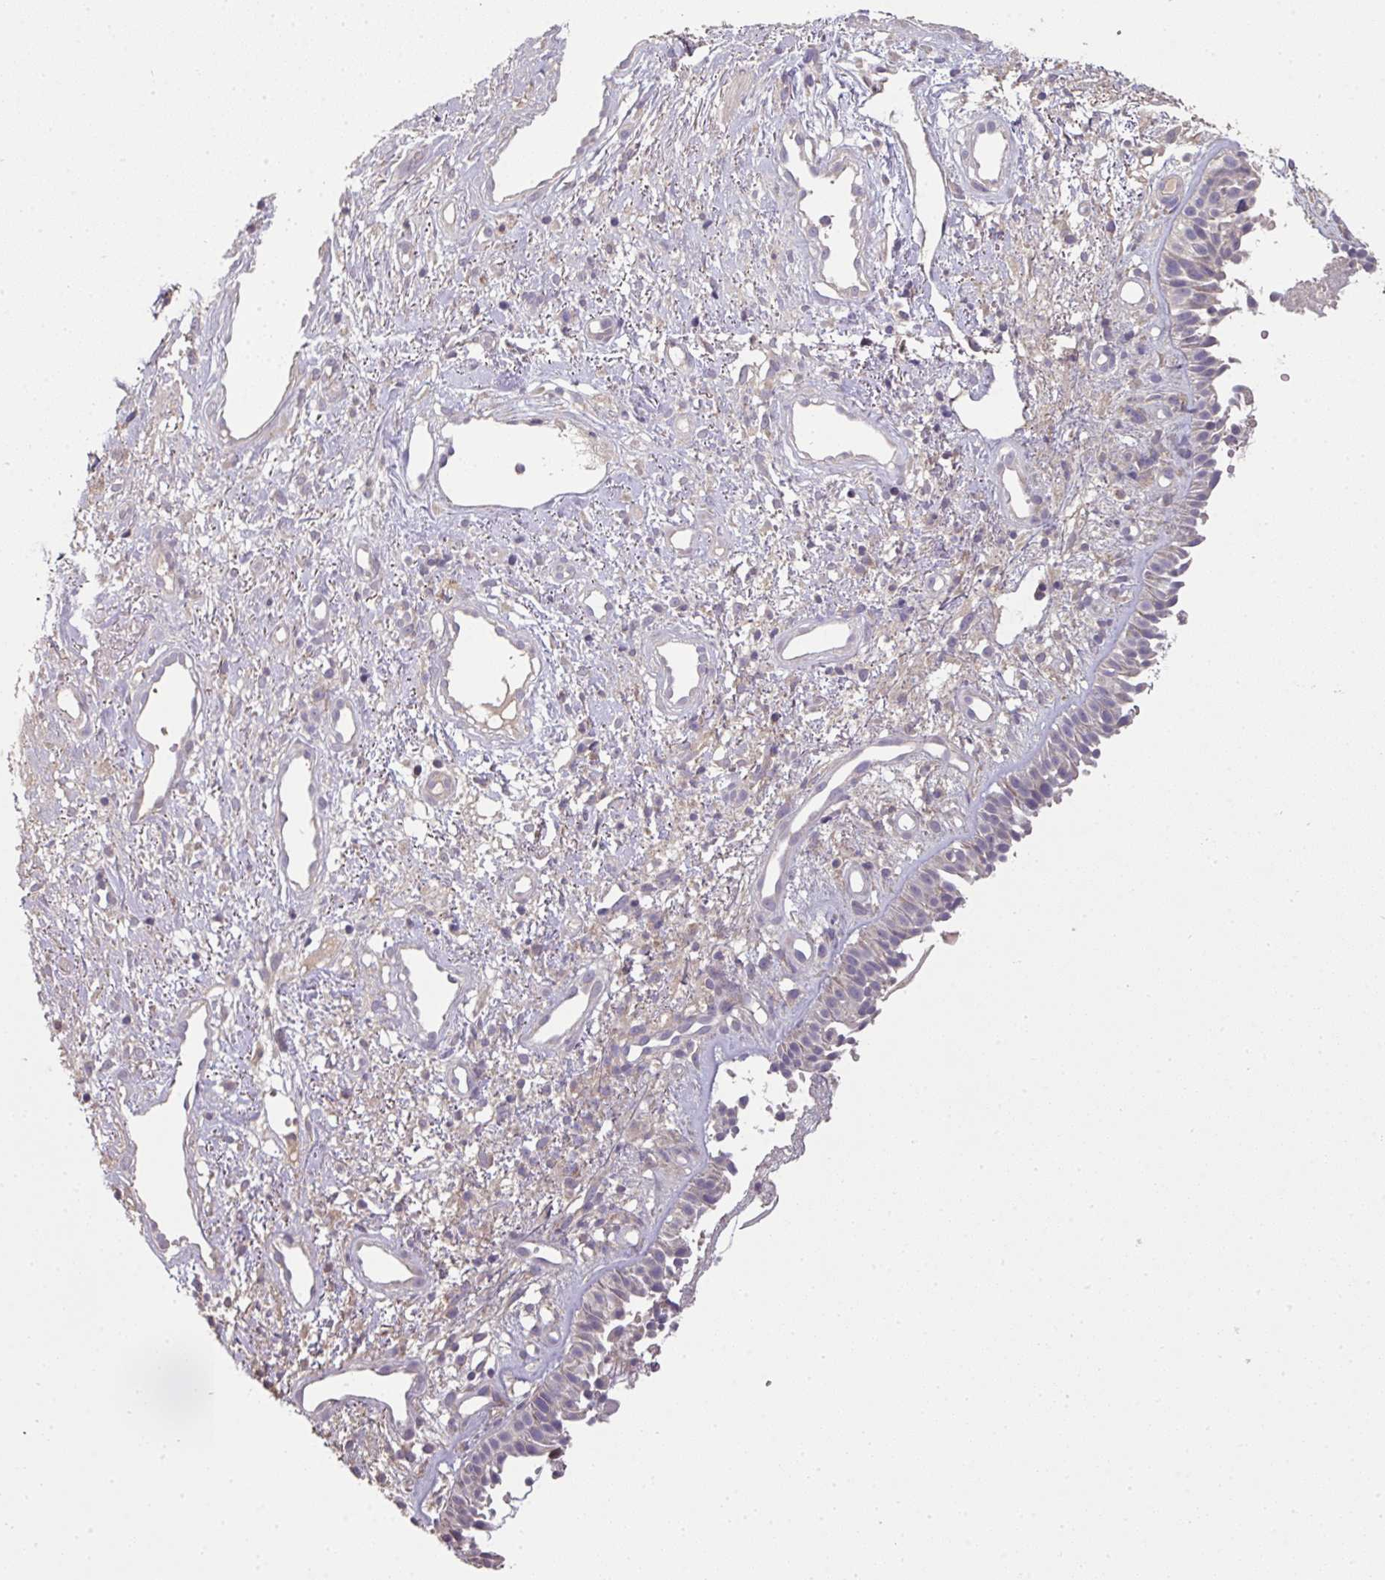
{"staining": {"intensity": "negative", "quantity": "none", "location": "none"}, "tissue": "nasopharynx", "cell_type": "Respiratory epithelial cells", "image_type": "normal", "snomed": [{"axis": "morphology", "description": "Normal tissue, NOS"}, {"axis": "topography", "description": "Cartilage tissue"}, {"axis": "topography", "description": "Nasopharynx"}, {"axis": "topography", "description": "Thyroid gland"}], "caption": "This is an immunohistochemistry (IHC) image of benign nasopharynx. There is no positivity in respiratory epithelial cells.", "gene": "SPCS3", "patient": {"sex": "male", "age": 63}}